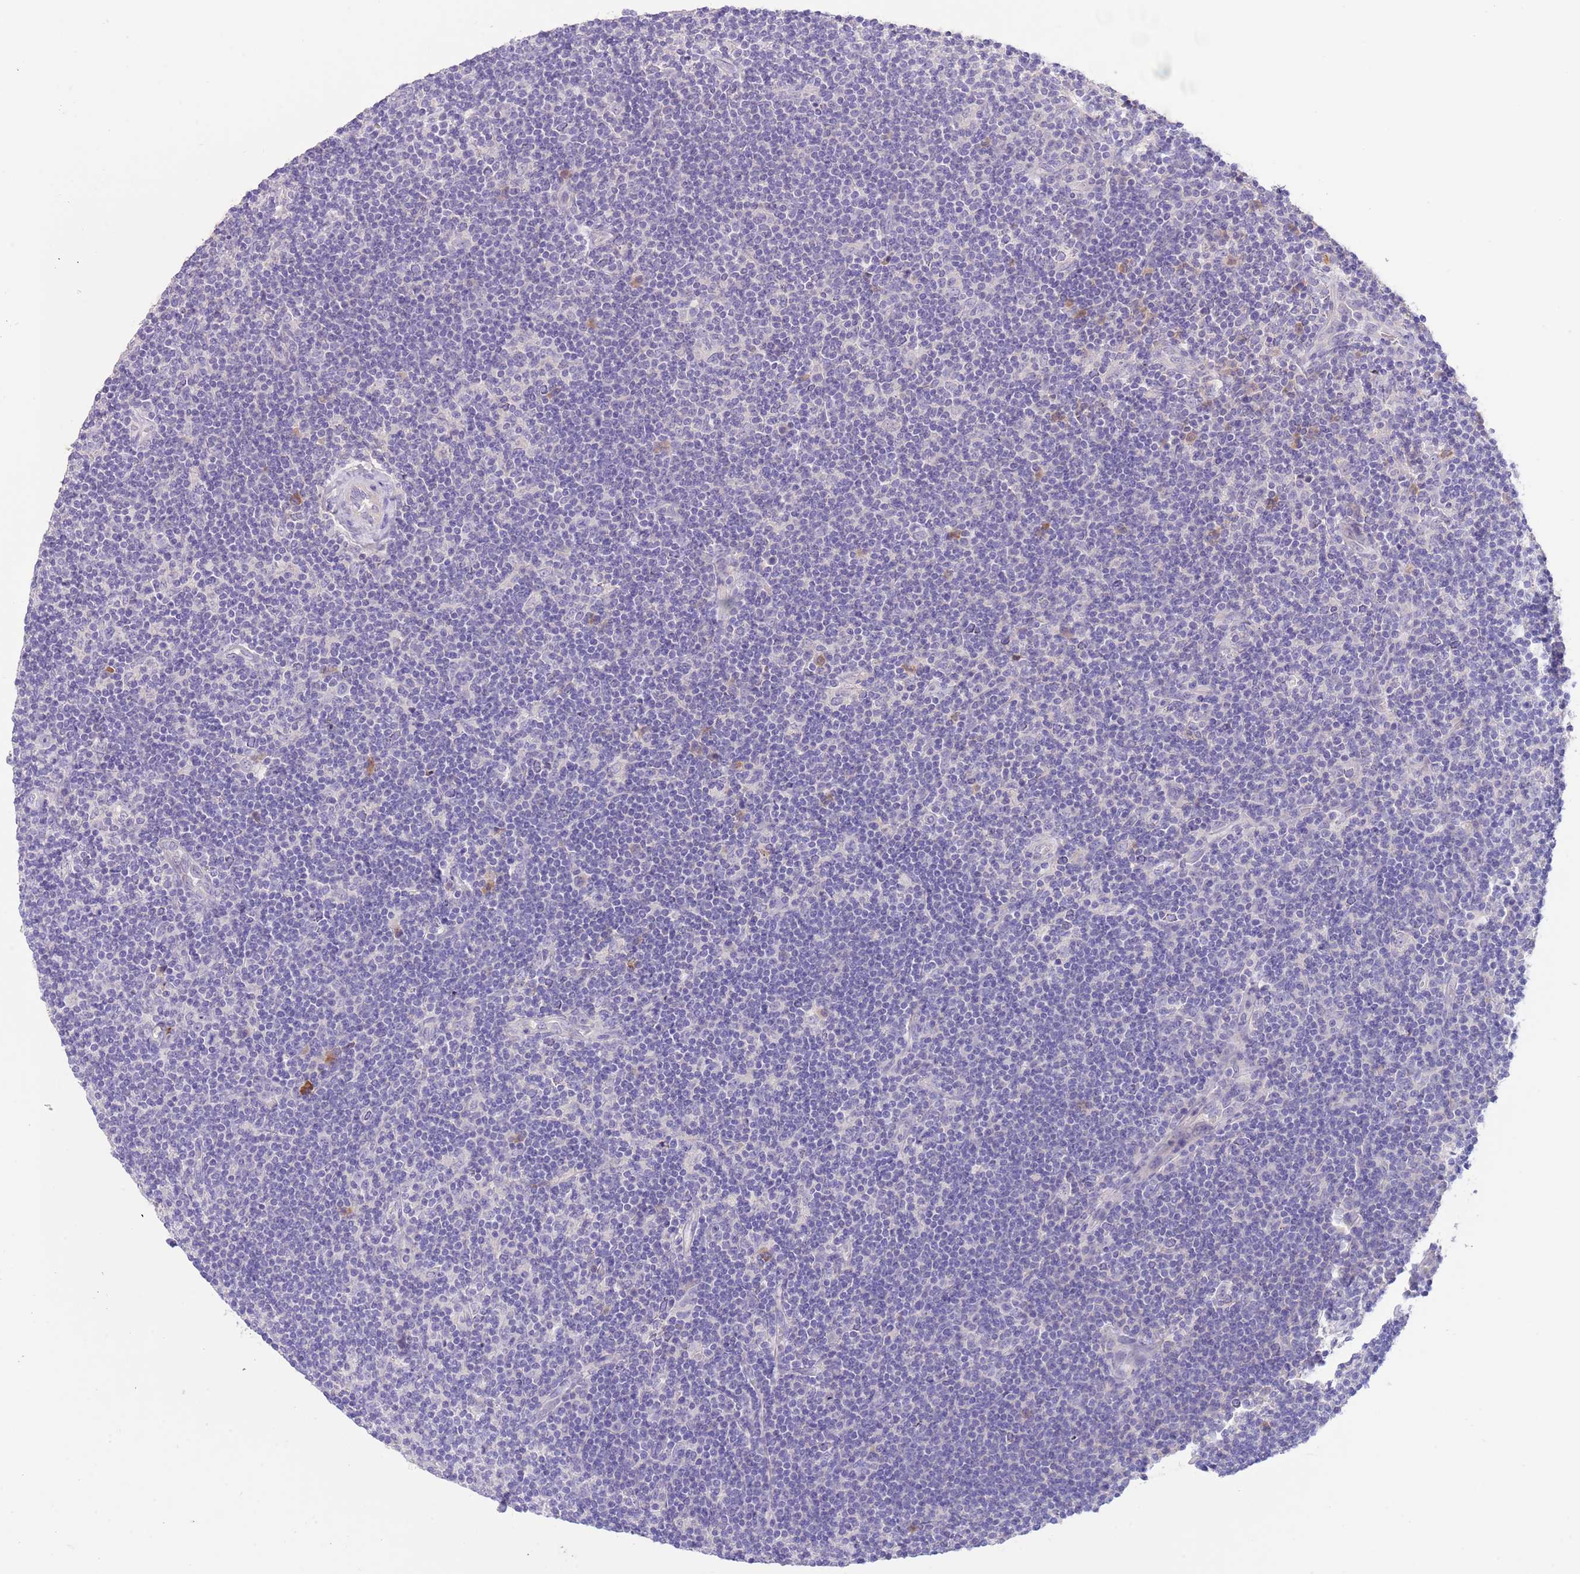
{"staining": {"intensity": "negative", "quantity": "none", "location": "none"}, "tissue": "lymphoma", "cell_type": "Tumor cells", "image_type": "cancer", "snomed": [{"axis": "morphology", "description": "Hodgkin's disease, NOS"}, {"axis": "topography", "description": "Lymph node"}], "caption": "Lymphoma was stained to show a protein in brown. There is no significant expression in tumor cells.", "gene": "IGFL4", "patient": {"sex": "female", "age": 57}}